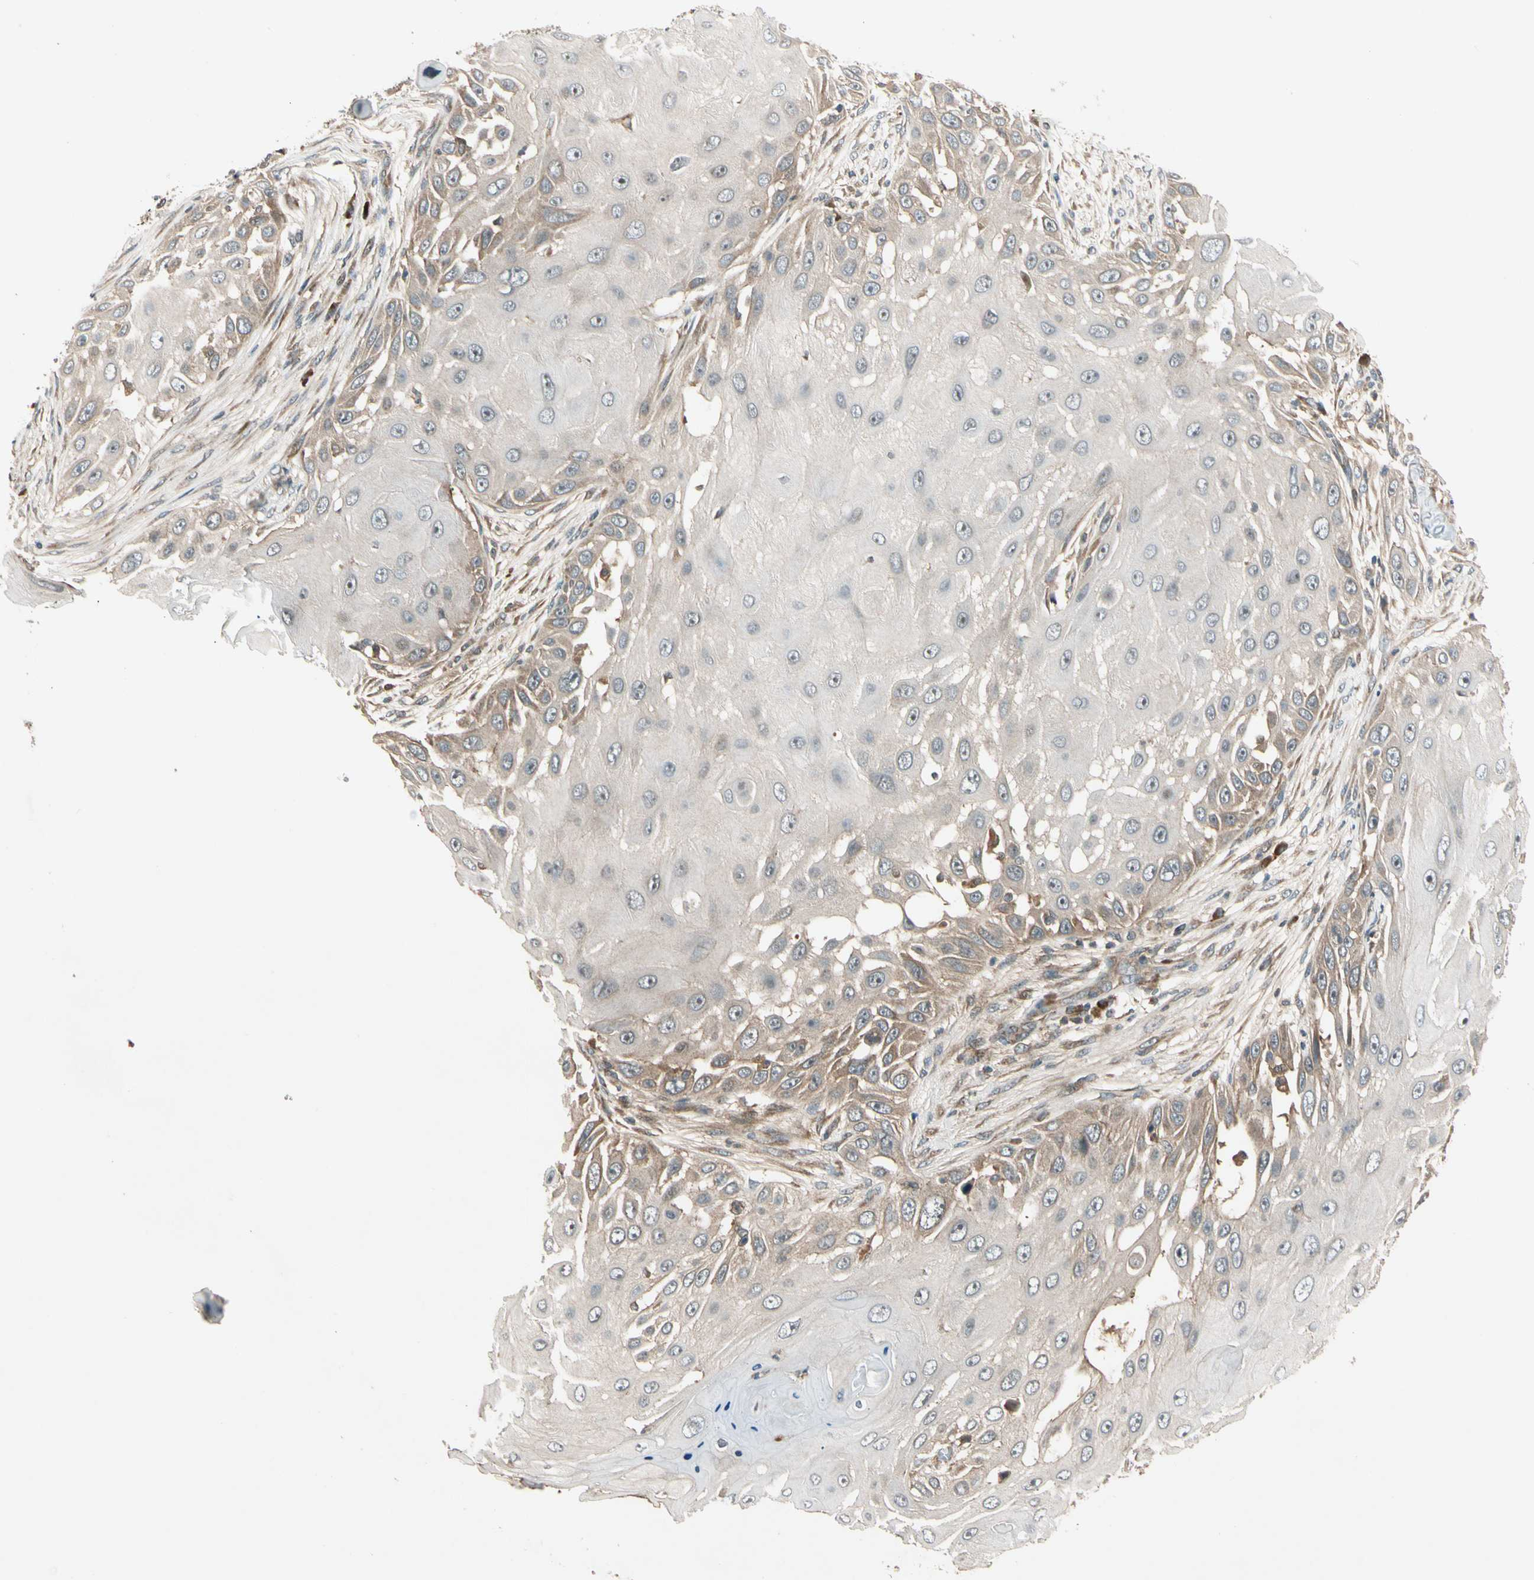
{"staining": {"intensity": "moderate", "quantity": ">75%", "location": "cytoplasmic/membranous"}, "tissue": "skin cancer", "cell_type": "Tumor cells", "image_type": "cancer", "snomed": [{"axis": "morphology", "description": "Squamous cell carcinoma, NOS"}, {"axis": "topography", "description": "Skin"}], "caption": "Skin cancer stained with DAB (3,3'-diaminobenzidine) immunohistochemistry exhibits medium levels of moderate cytoplasmic/membranous staining in about >75% of tumor cells.", "gene": "ACVR1C", "patient": {"sex": "female", "age": 44}}